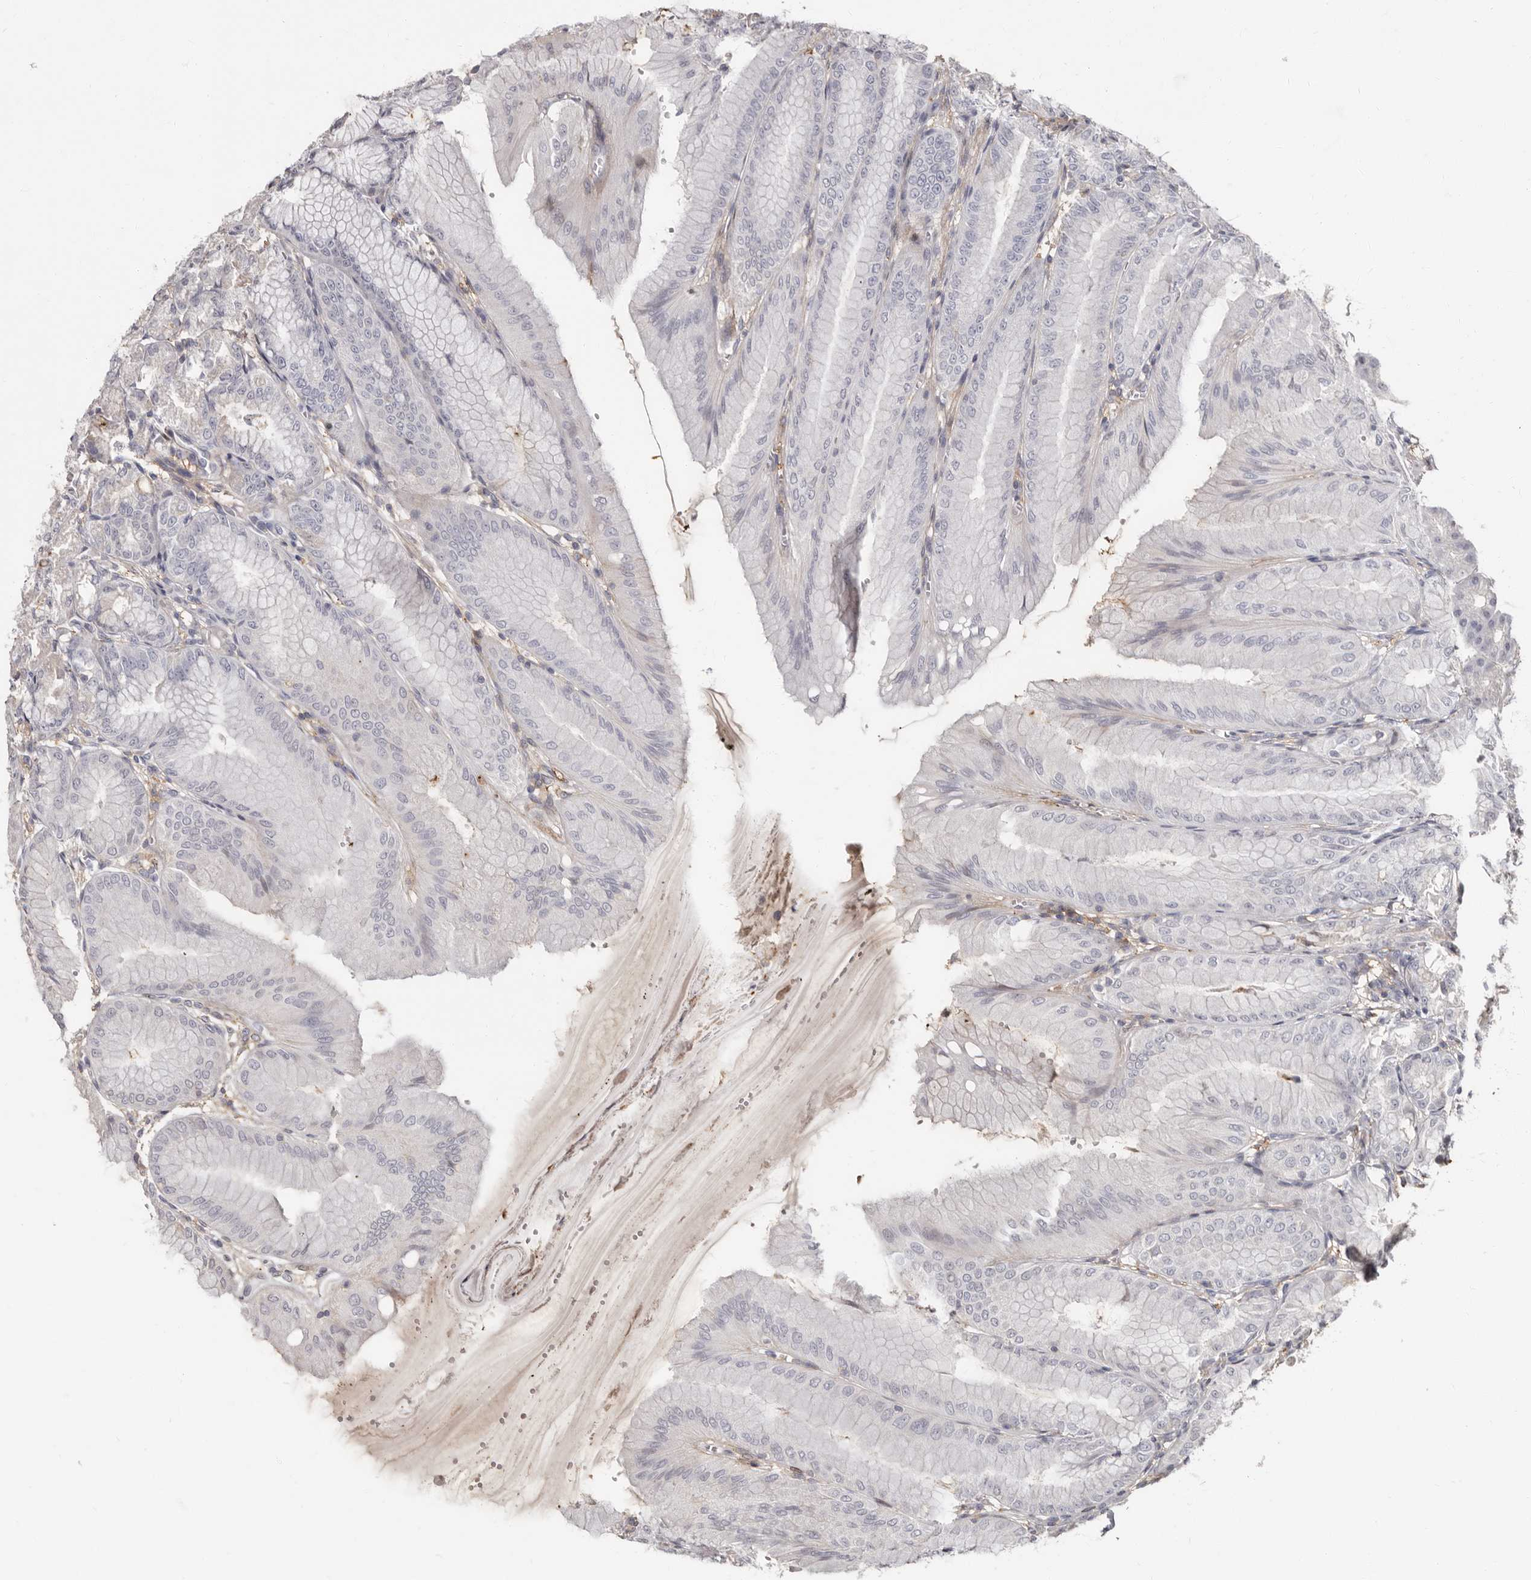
{"staining": {"intensity": "negative", "quantity": "none", "location": "none"}, "tissue": "stomach", "cell_type": "Glandular cells", "image_type": "normal", "snomed": [{"axis": "morphology", "description": "Normal tissue, NOS"}, {"axis": "topography", "description": "Stomach, lower"}], "caption": "Immunohistochemistry of benign stomach reveals no expression in glandular cells. The staining is performed using DAB brown chromogen with nuclei counter-stained in using hematoxylin.", "gene": "KIF26B", "patient": {"sex": "male", "age": 71}}